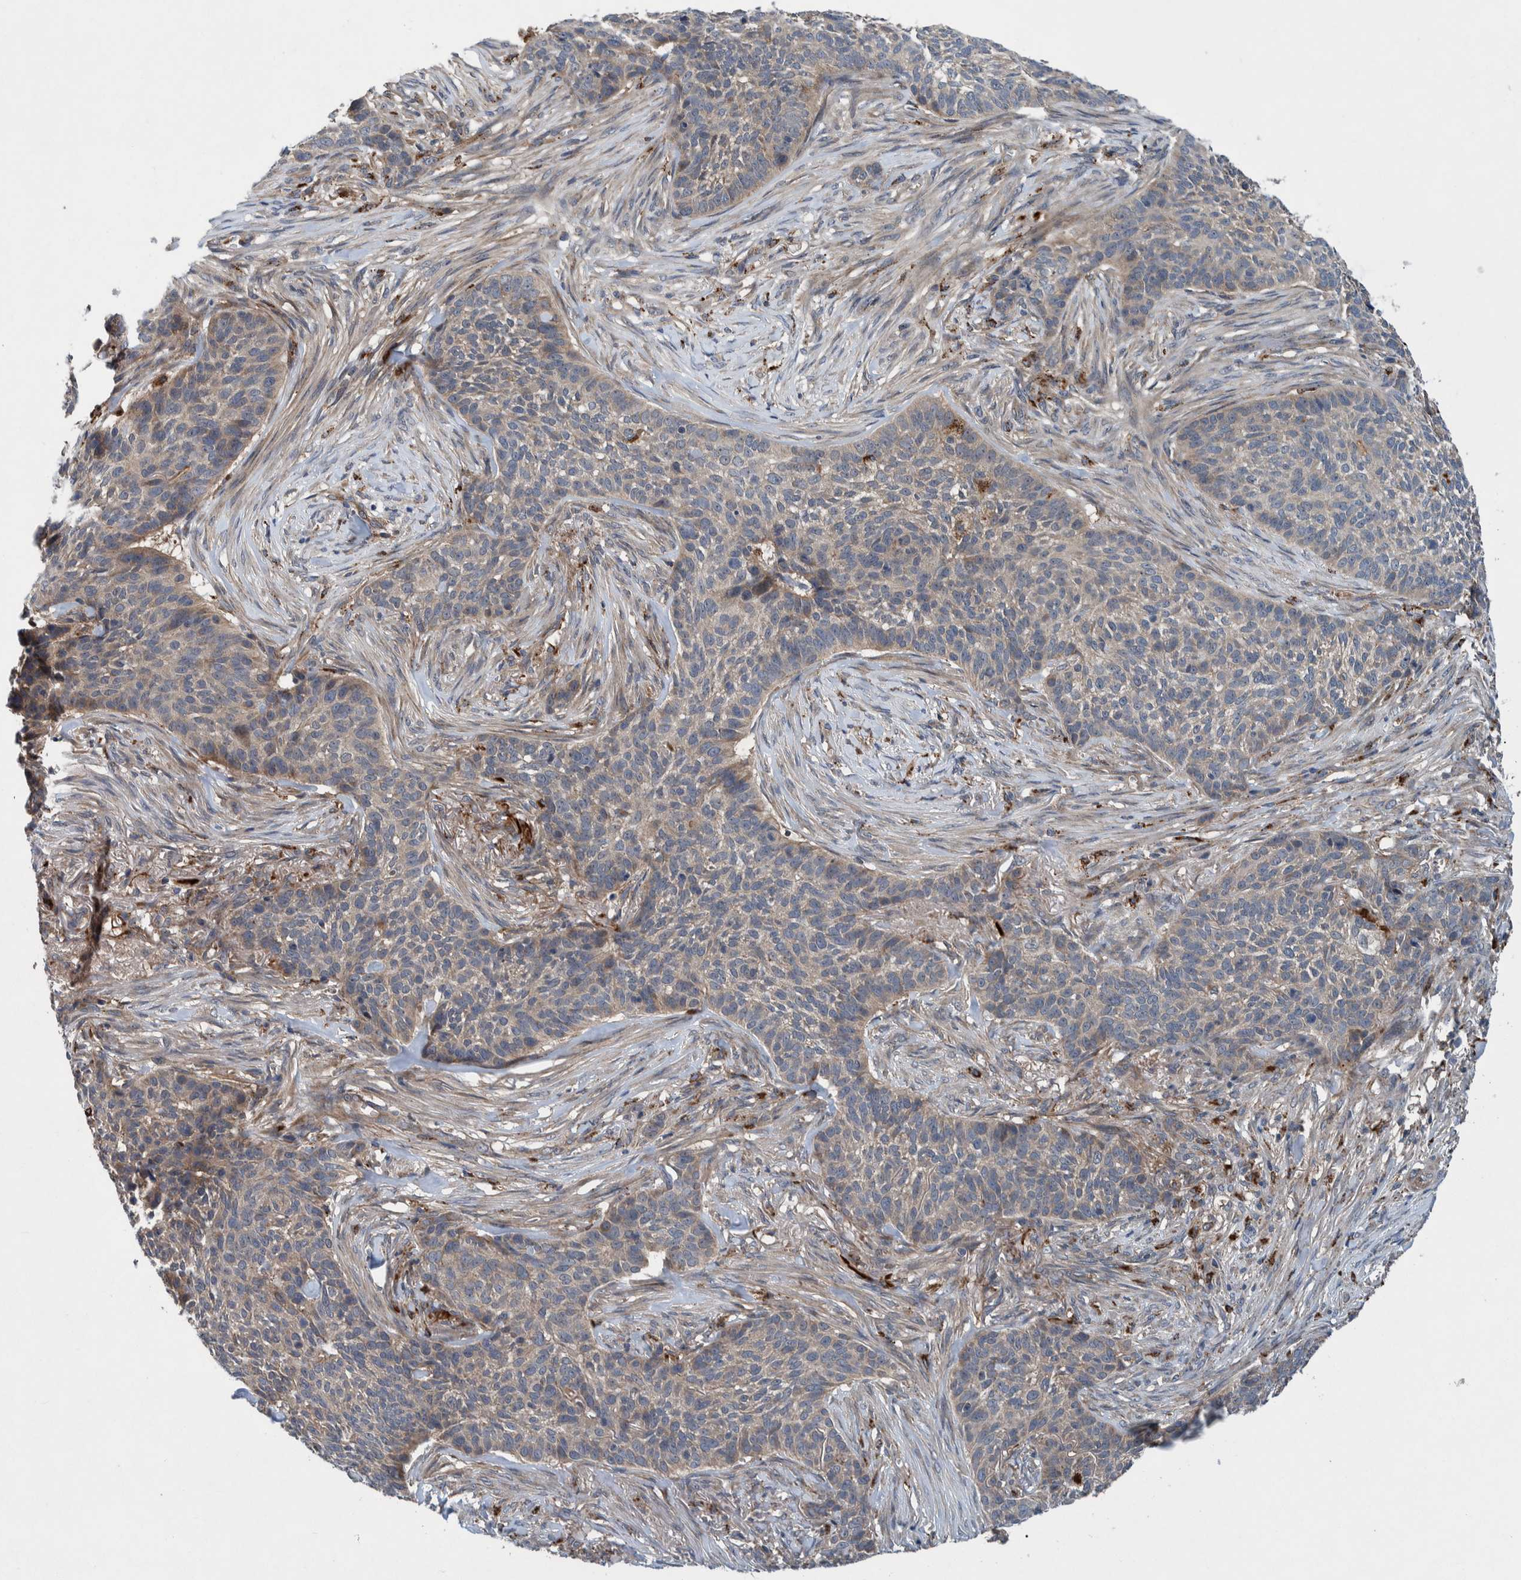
{"staining": {"intensity": "weak", "quantity": "<25%", "location": "cytoplasmic/membranous"}, "tissue": "skin cancer", "cell_type": "Tumor cells", "image_type": "cancer", "snomed": [{"axis": "morphology", "description": "Basal cell carcinoma"}, {"axis": "topography", "description": "Skin"}], "caption": "Tumor cells are negative for protein expression in human skin cancer.", "gene": "ITIH3", "patient": {"sex": "male", "age": 85}}